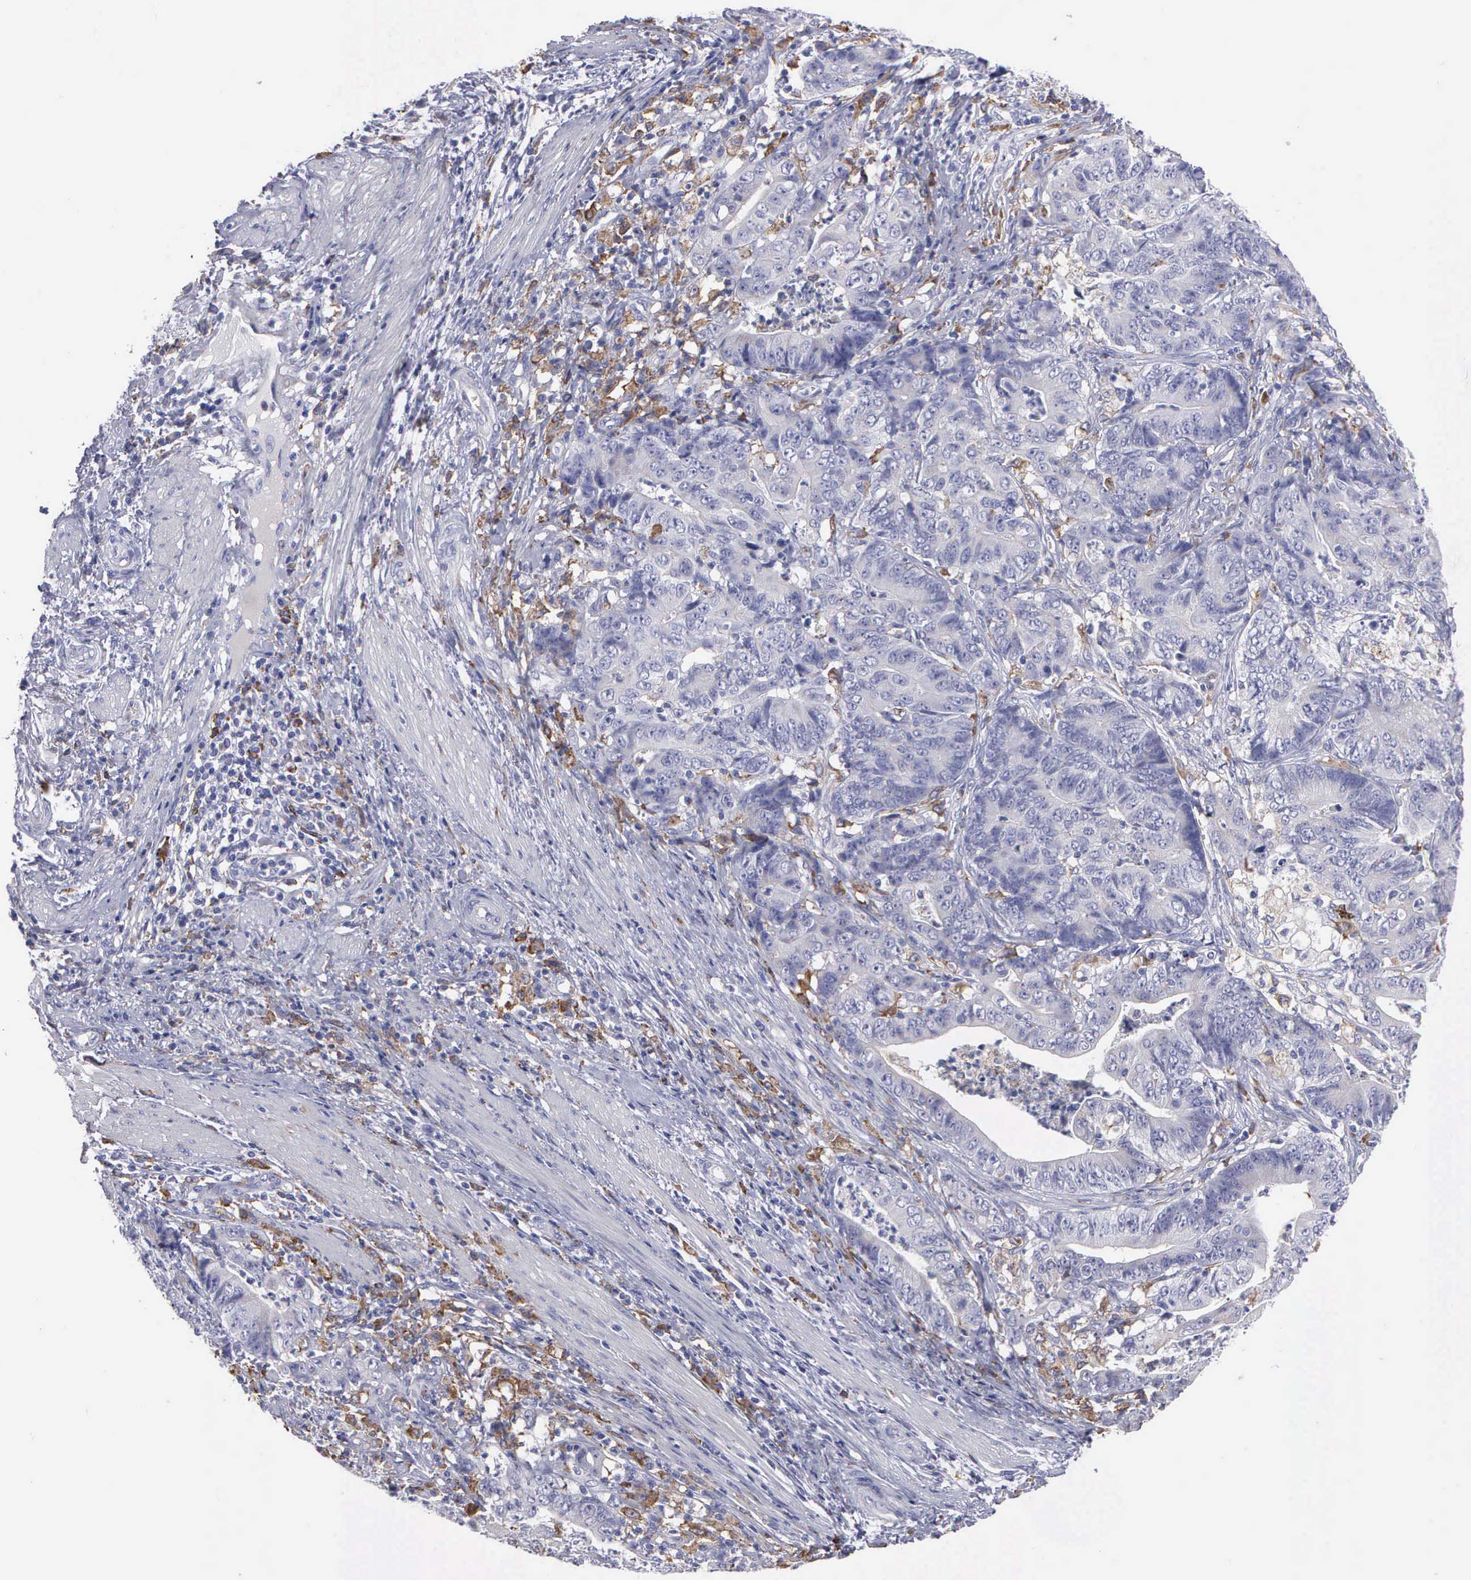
{"staining": {"intensity": "negative", "quantity": "none", "location": "none"}, "tissue": "stomach cancer", "cell_type": "Tumor cells", "image_type": "cancer", "snomed": [{"axis": "morphology", "description": "Adenocarcinoma, NOS"}, {"axis": "topography", "description": "Stomach, lower"}], "caption": "The histopathology image exhibits no staining of tumor cells in stomach cancer (adenocarcinoma).", "gene": "TYRP1", "patient": {"sex": "female", "age": 86}}